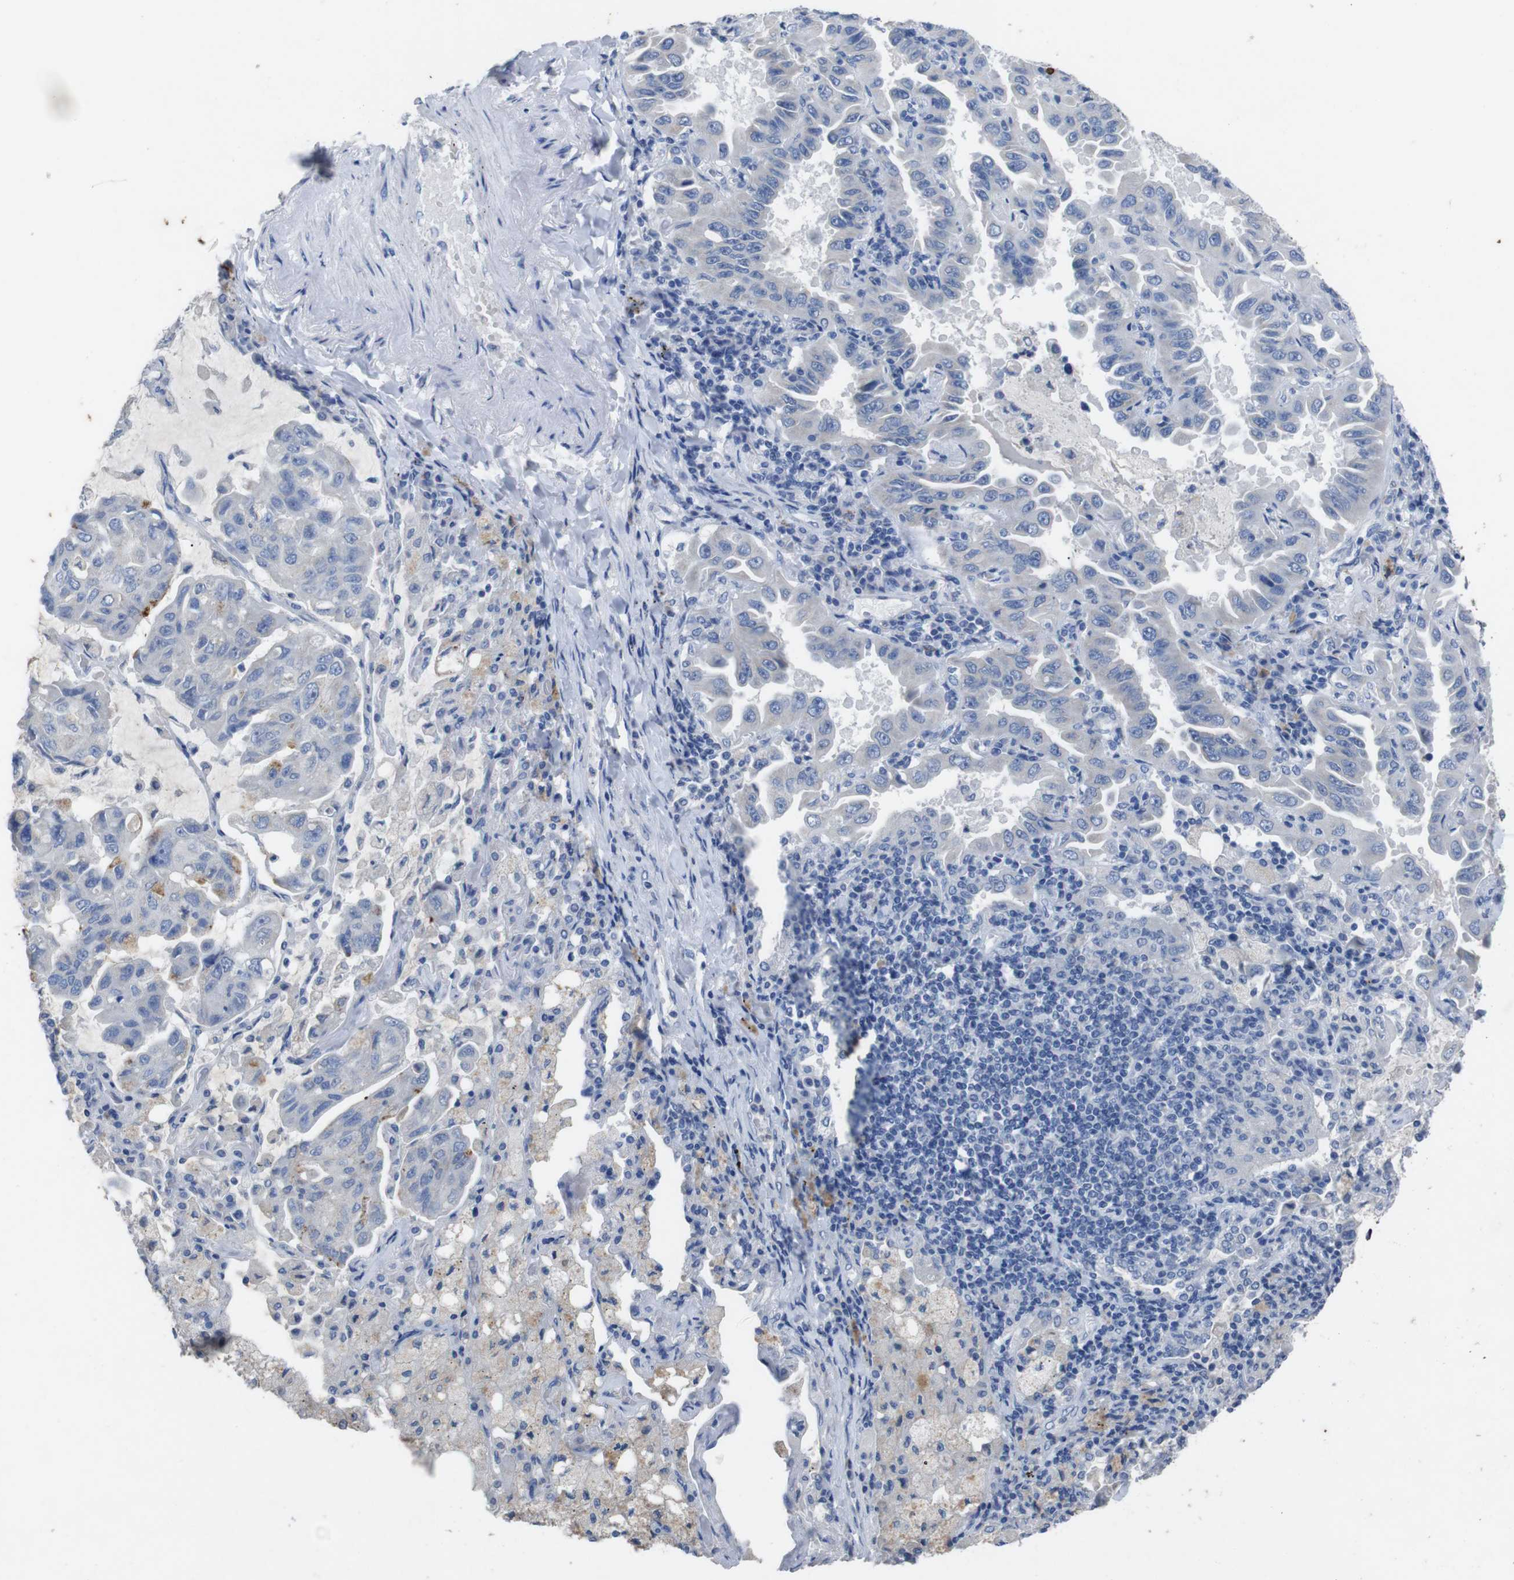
{"staining": {"intensity": "negative", "quantity": "none", "location": "none"}, "tissue": "lung cancer", "cell_type": "Tumor cells", "image_type": "cancer", "snomed": [{"axis": "morphology", "description": "Adenocarcinoma, NOS"}, {"axis": "topography", "description": "Lung"}], "caption": "IHC photomicrograph of human adenocarcinoma (lung) stained for a protein (brown), which exhibits no staining in tumor cells.", "gene": "GJB2", "patient": {"sex": "male", "age": 64}}